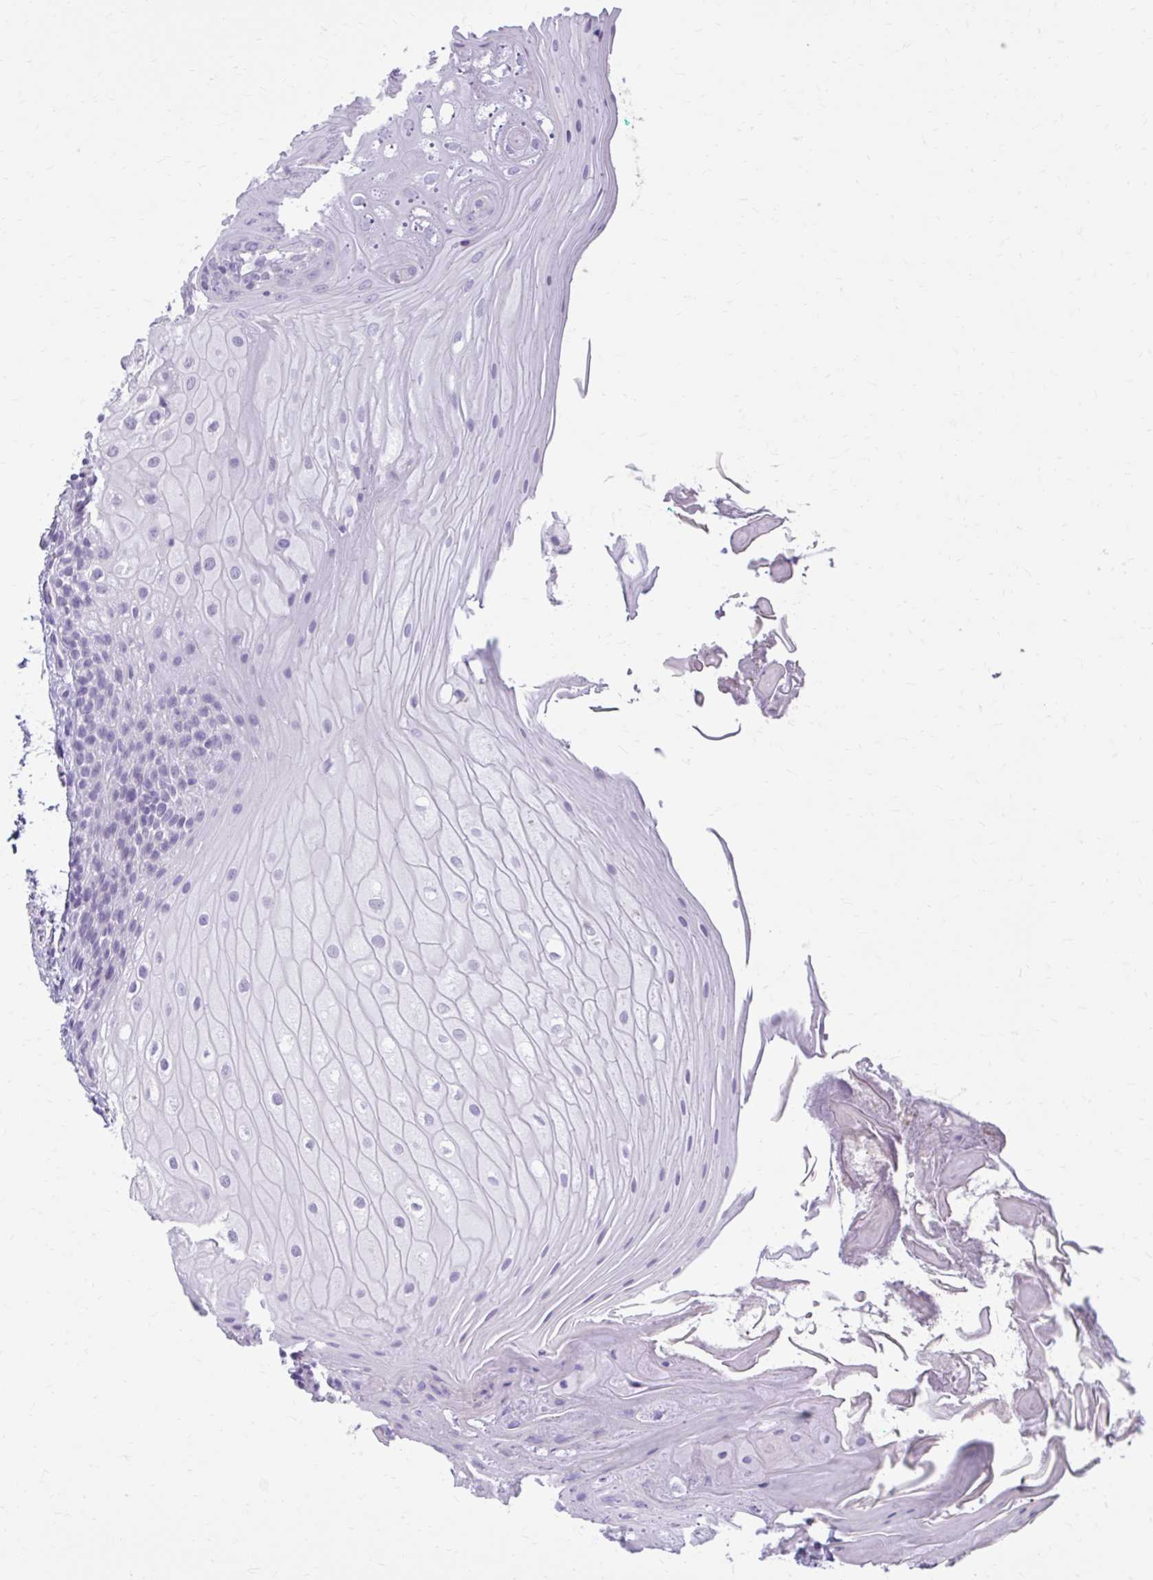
{"staining": {"intensity": "negative", "quantity": "none", "location": "none"}, "tissue": "oral mucosa", "cell_type": "Squamous epithelial cells", "image_type": "normal", "snomed": [{"axis": "morphology", "description": "Normal tissue, NOS"}, {"axis": "topography", "description": "Oral tissue"}, {"axis": "topography", "description": "Tounge, NOS"}, {"axis": "topography", "description": "Head-Neck"}], "caption": "This photomicrograph is of normal oral mucosa stained with IHC to label a protein in brown with the nuclei are counter-stained blue. There is no staining in squamous epithelial cells.", "gene": "OR4B1", "patient": {"sex": "female", "age": 84}}